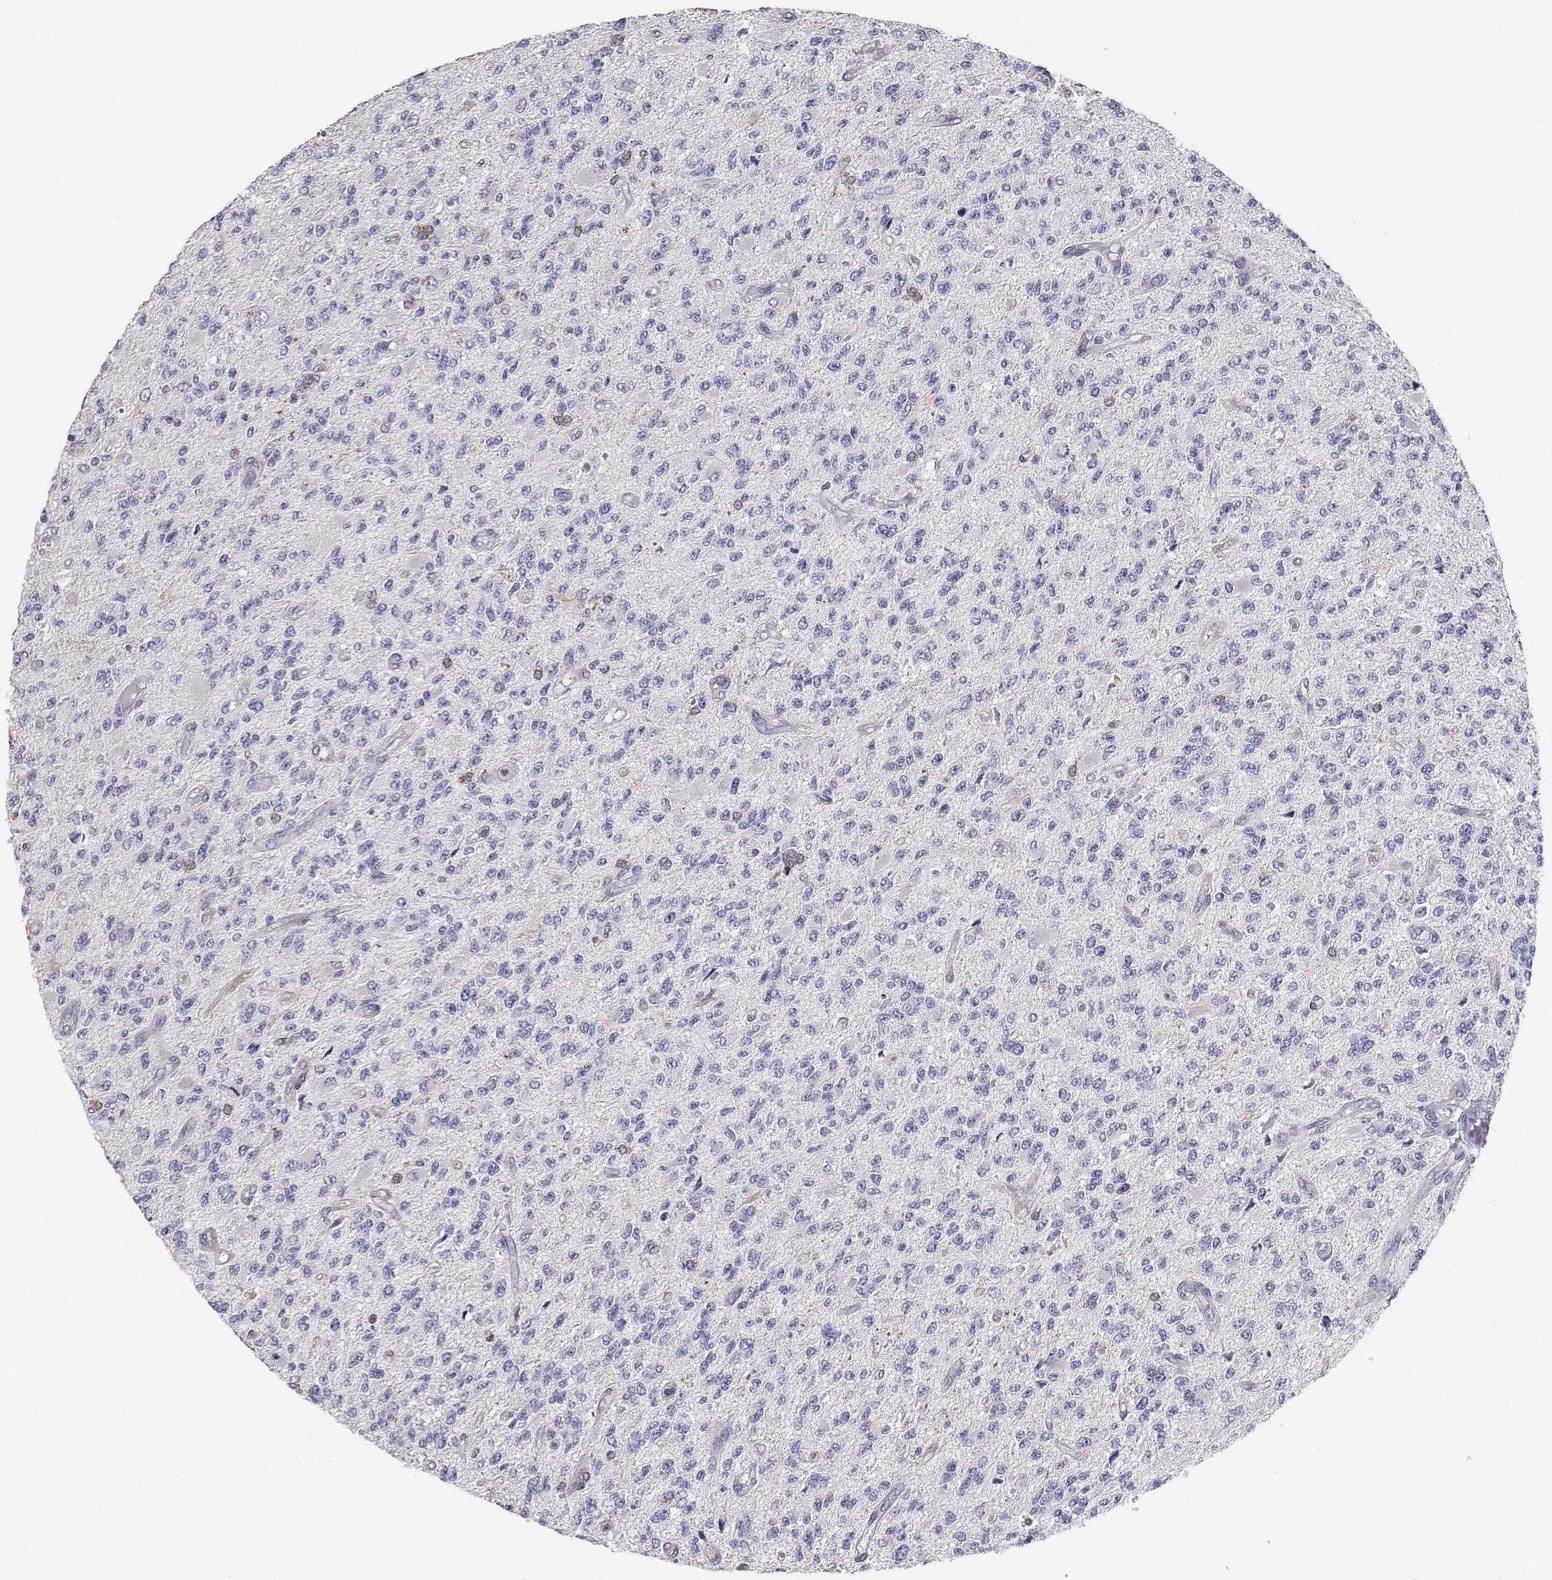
{"staining": {"intensity": "negative", "quantity": "none", "location": "none"}, "tissue": "glioma", "cell_type": "Tumor cells", "image_type": "cancer", "snomed": [{"axis": "morphology", "description": "Glioma, malignant, High grade"}, {"axis": "topography", "description": "Brain"}], "caption": "The immunohistochemistry photomicrograph has no significant staining in tumor cells of high-grade glioma (malignant) tissue.", "gene": "ADA", "patient": {"sex": "female", "age": 63}}